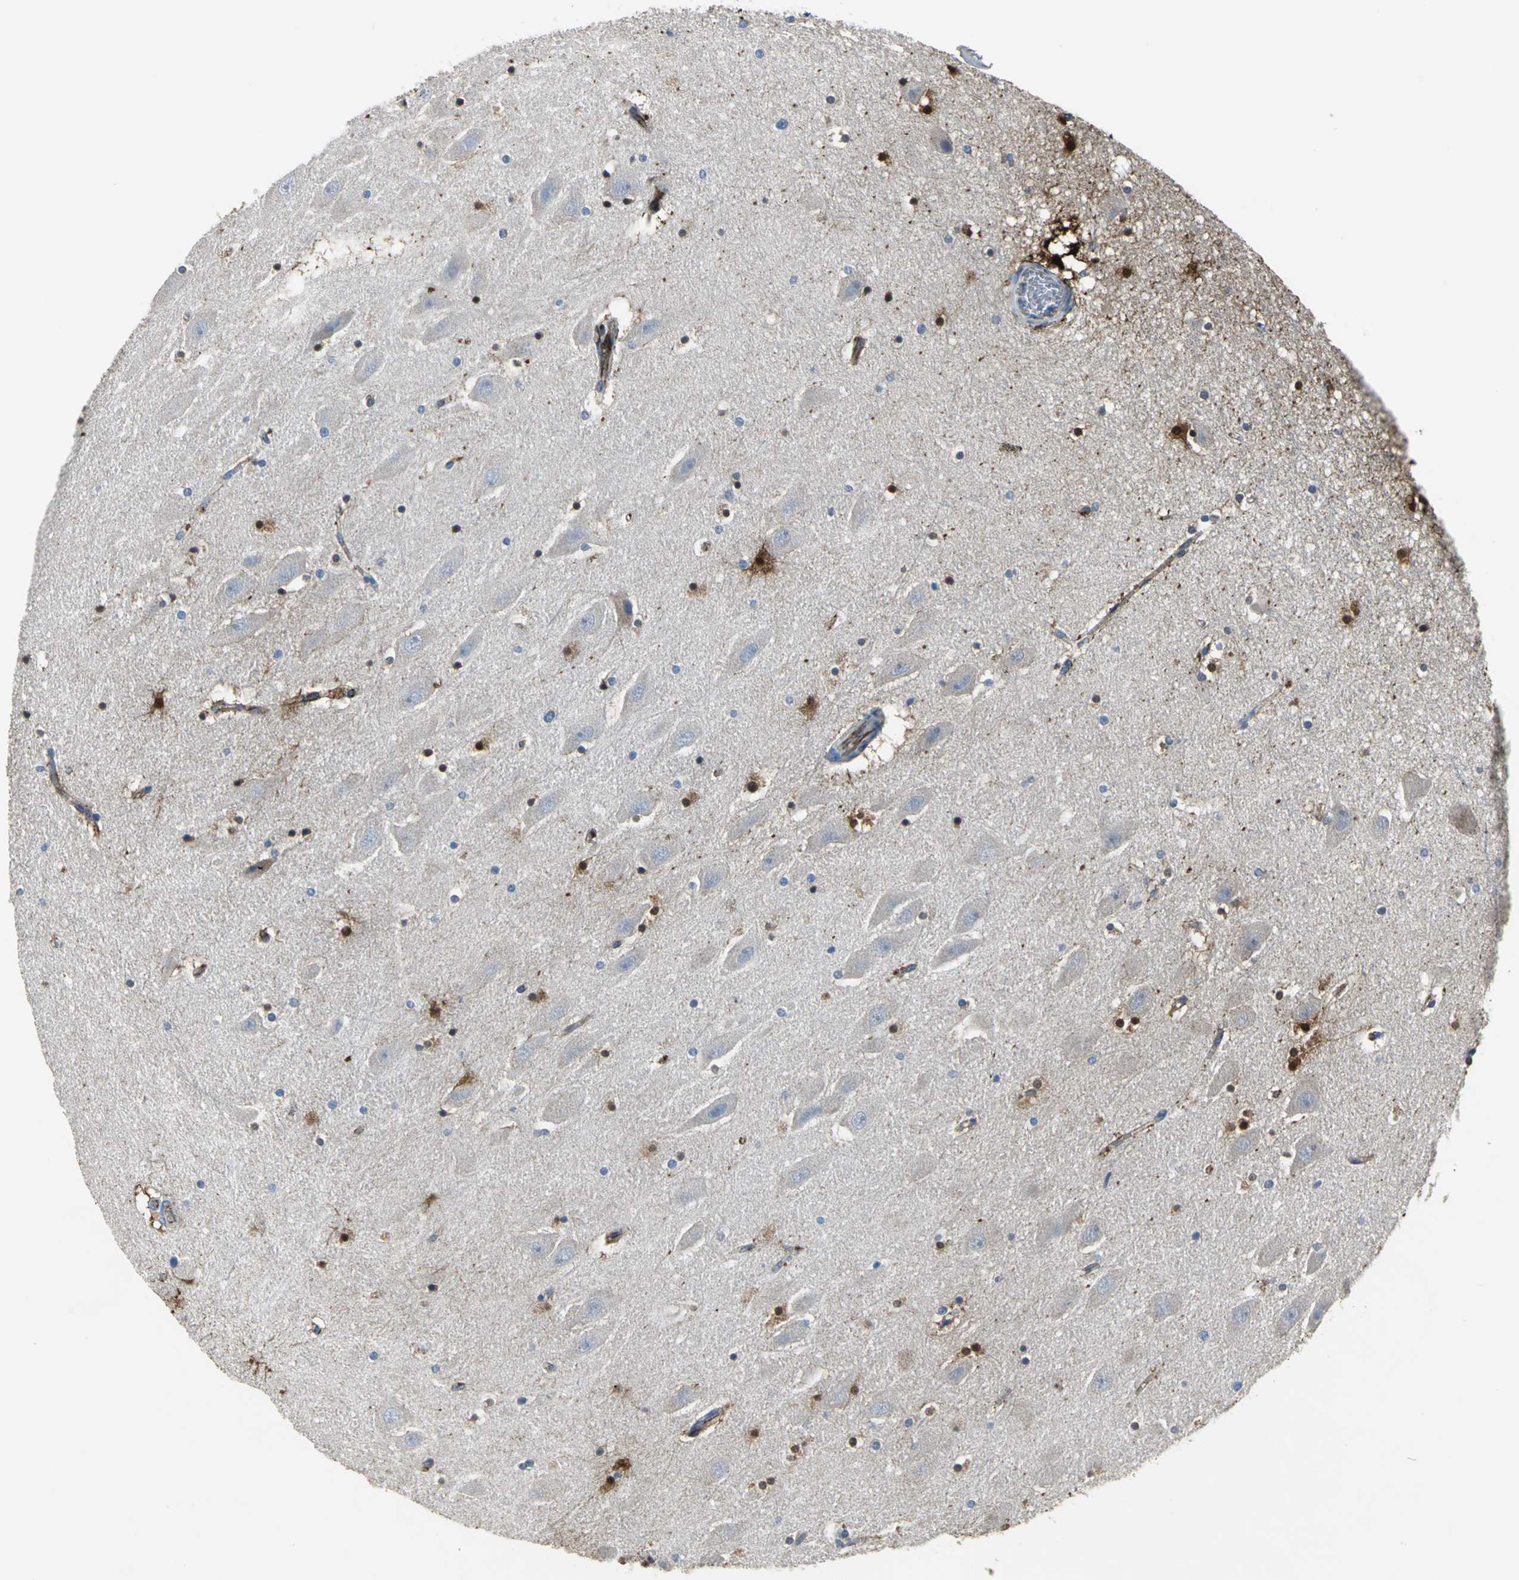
{"staining": {"intensity": "strong", "quantity": "25%-75%", "location": "cytoplasmic/membranous,nuclear"}, "tissue": "hippocampus", "cell_type": "Glial cells", "image_type": "normal", "snomed": [{"axis": "morphology", "description": "Normal tissue, NOS"}, {"axis": "topography", "description": "Hippocampus"}], "caption": "Immunohistochemistry (DAB (3,3'-diaminobenzidine)) staining of unremarkable hippocampus shows strong cytoplasmic/membranous,nuclear protein staining in about 25%-75% of glial cells. The staining was performed using DAB (3,3'-diaminobenzidine) to visualize the protein expression in brown, while the nuclei were stained in blue with hematoxylin (Magnification: 20x).", "gene": "ENSG00000285130", "patient": {"sex": "male", "age": 45}}